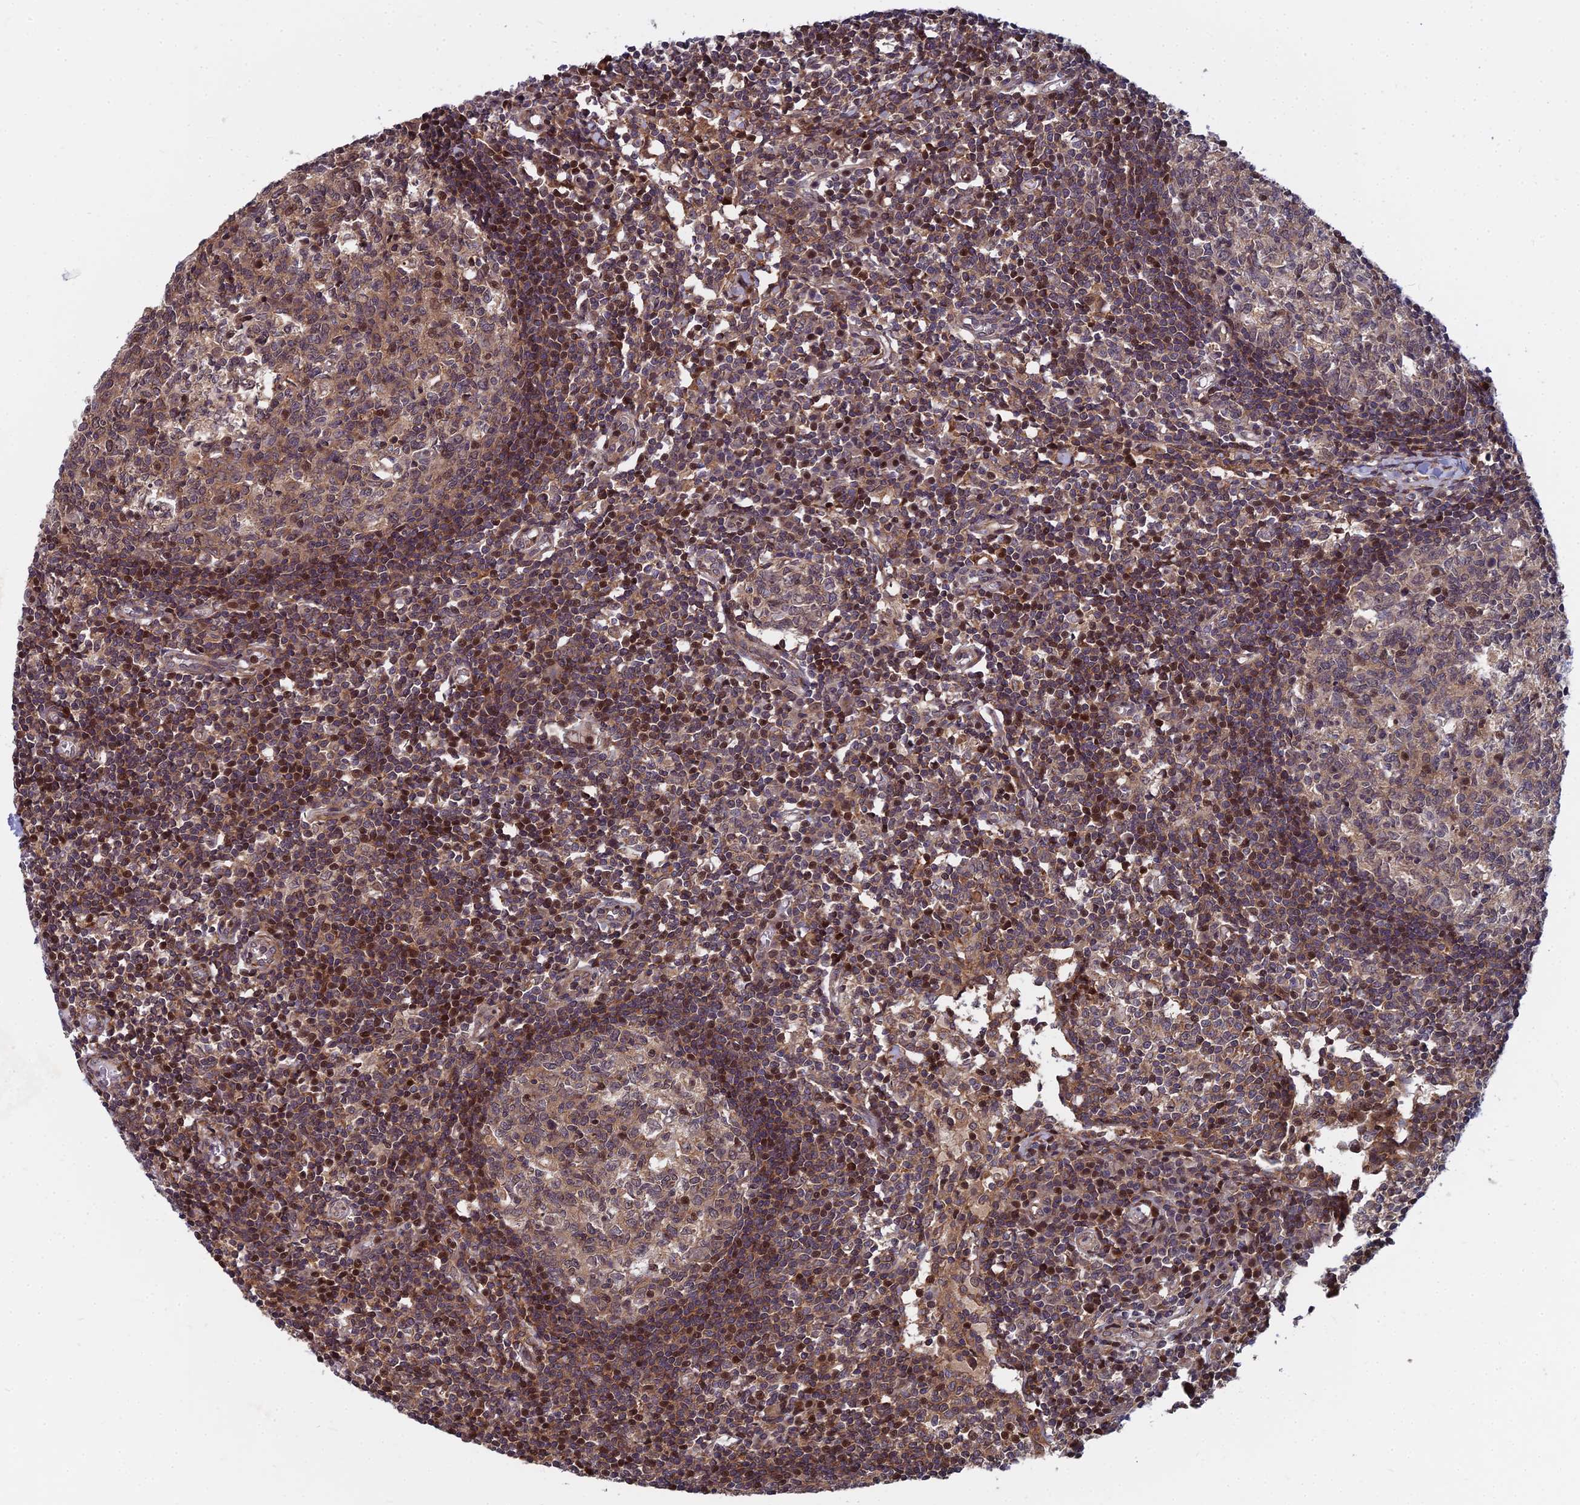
{"staining": {"intensity": "moderate", "quantity": "<25%", "location": "cytoplasmic/membranous,nuclear"}, "tissue": "lymph node", "cell_type": "Germinal center cells", "image_type": "normal", "snomed": [{"axis": "morphology", "description": "Normal tissue, NOS"}, {"axis": "topography", "description": "Lymph node"}], "caption": "Unremarkable lymph node was stained to show a protein in brown. There is low levels of moderate cytoplasmic/membranous,nuclear expression in about <25% of germinal center cells.", "gene": "COMMD2", "patient": {"sex": "female", "age": 55}}